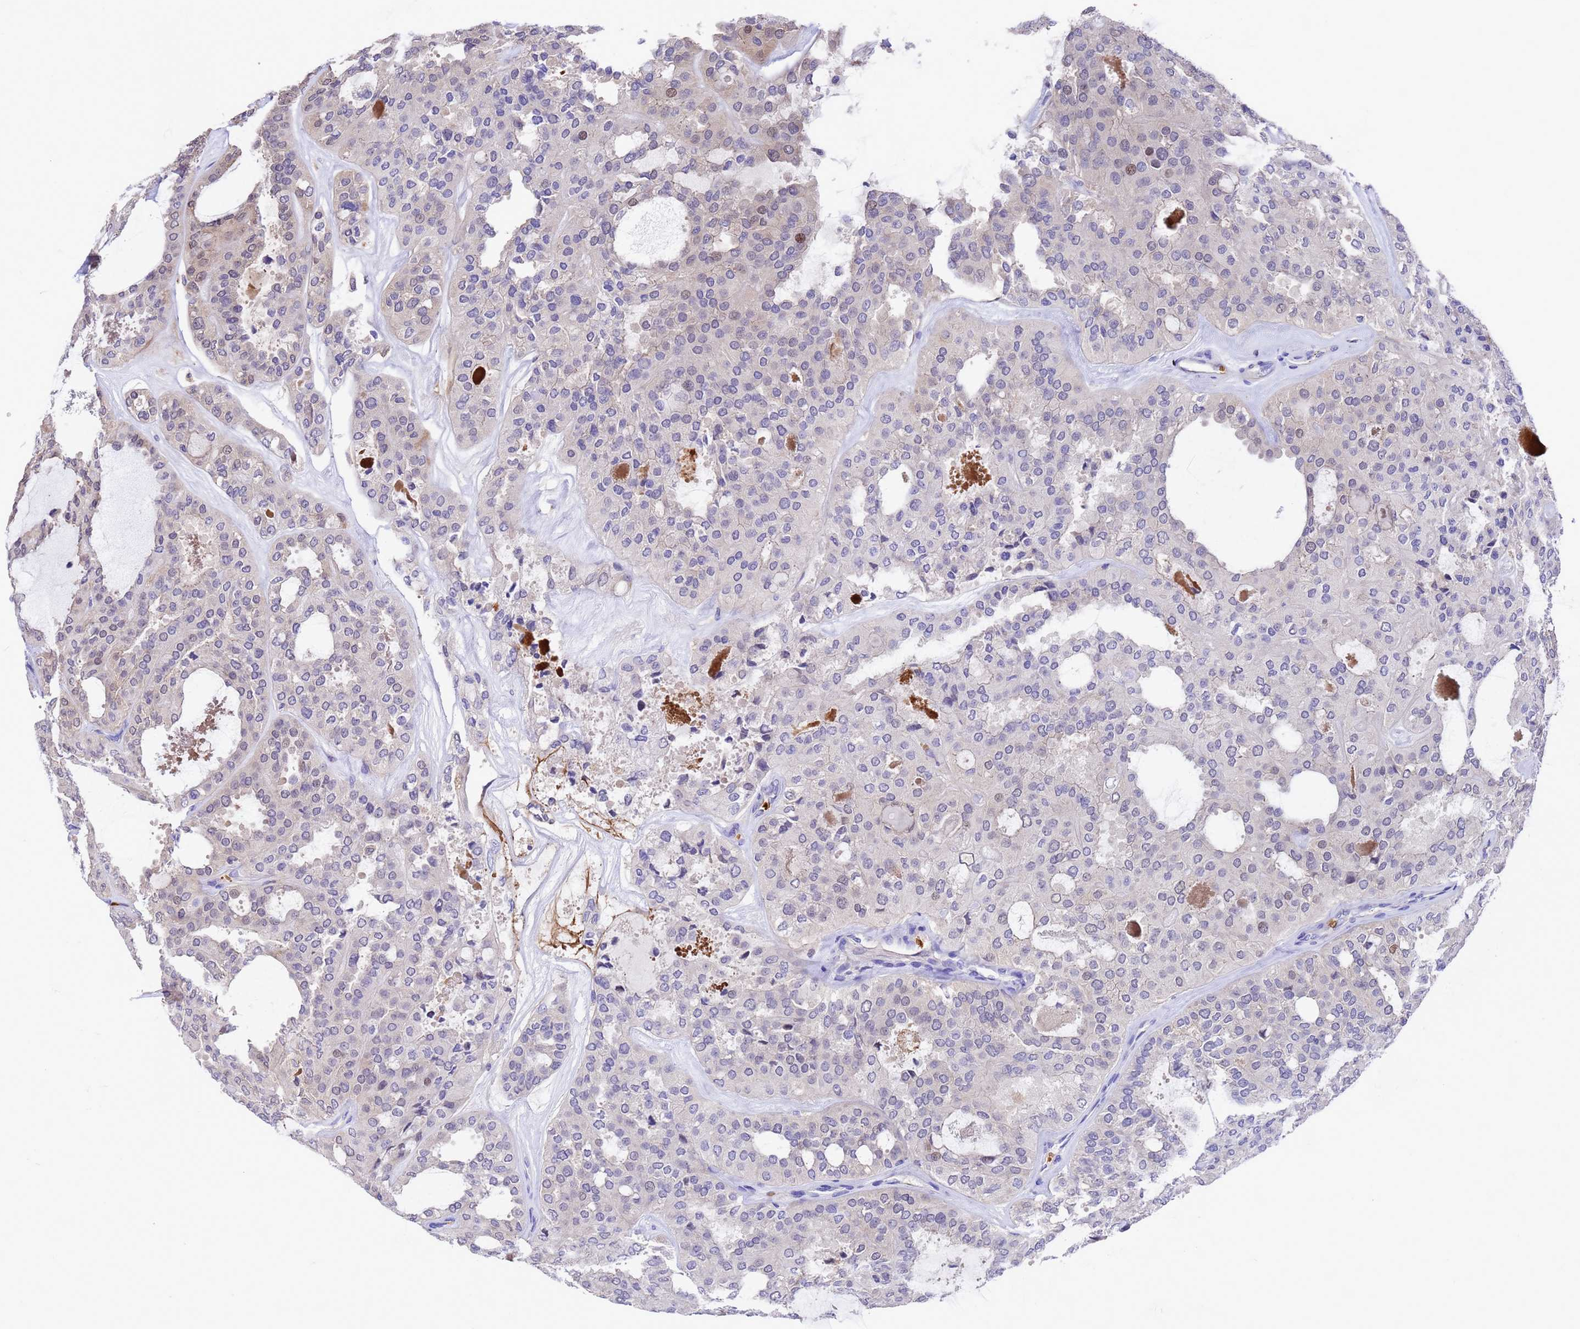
{"staining": {"intensity": "moderate", "quantity": "<25%", "location": "nuclear"}, "tissue": "thyroid cancer", "cell_type": "Tumor cells", "image_type": "cancer", "snomed": [{"axis": "morphology", "description": "Follicular adenoma carcinoma, NOS"}, {"axis": "topography", "description": "Thyroid gland"}], "caption": "Thyroid cancer (follicular adenoma carcinoma) tissue exhibits moderate nuclear staining in approximately <25% of tumor cells, visualized by immunohistochemistry. (DAB (3,3'-diaminobenzidine) IHC, brown staining for protein, blue staining for nuclei).", "gene": "ELP6", "patient": {"sex": "male", "age": 75}}